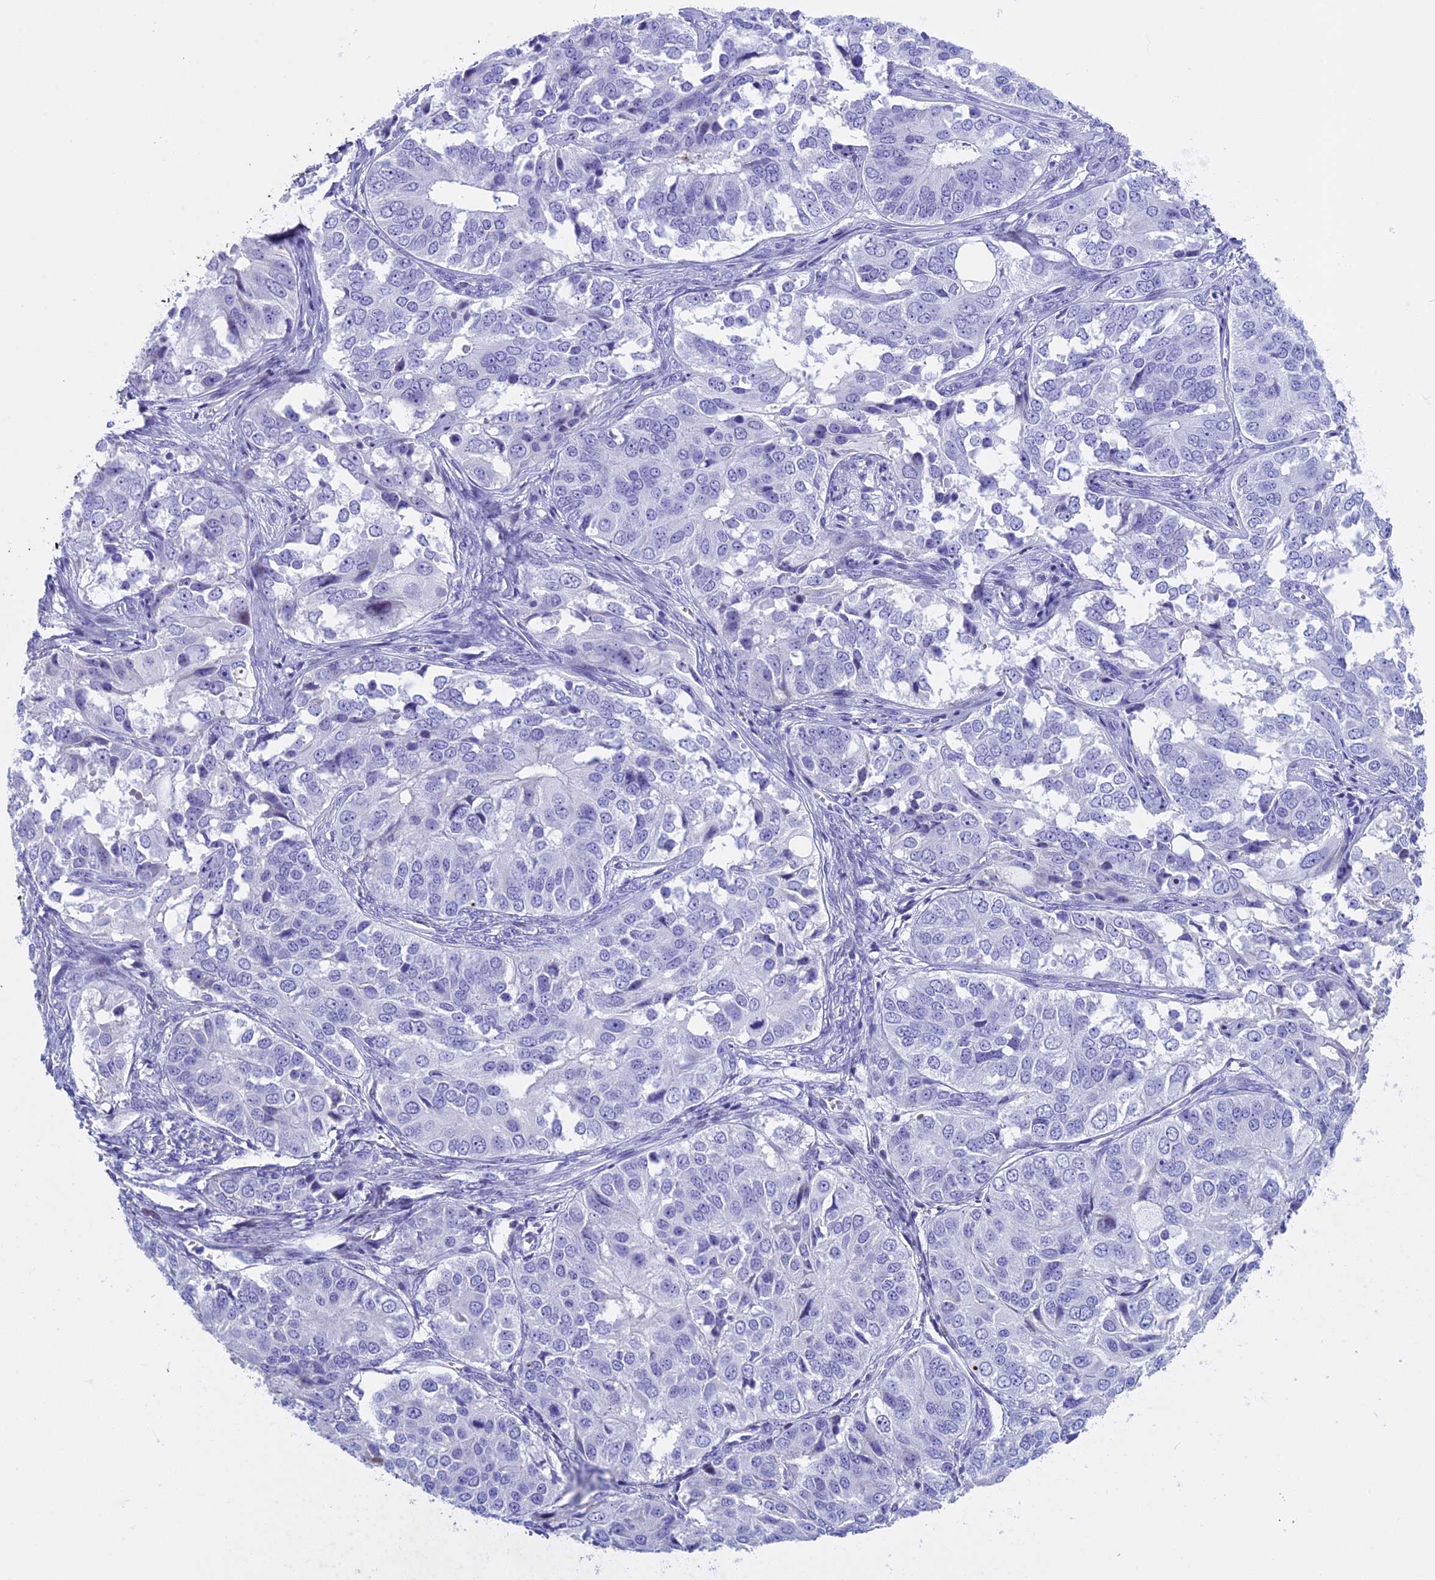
{"staining": {"intensity": "negative", "quantity": "none", "location": "none"}, "tissue": "ovarian cancer", "cell_type": "Tumor cells", "image_type": "cancer", "snomed": [{"axis": "morphology", "description": "Carcinoma, endometroid"}, {"axis": "topography", "description": "Ovary"}], "caption": "This is an immunohistochemistry (IHC) micrograph of ovarian cancer (endometroid carcinoma). There is no staining in tumor cells.", "gene": "KCTD21", "patient": {"sex": "female", "age": 51}}